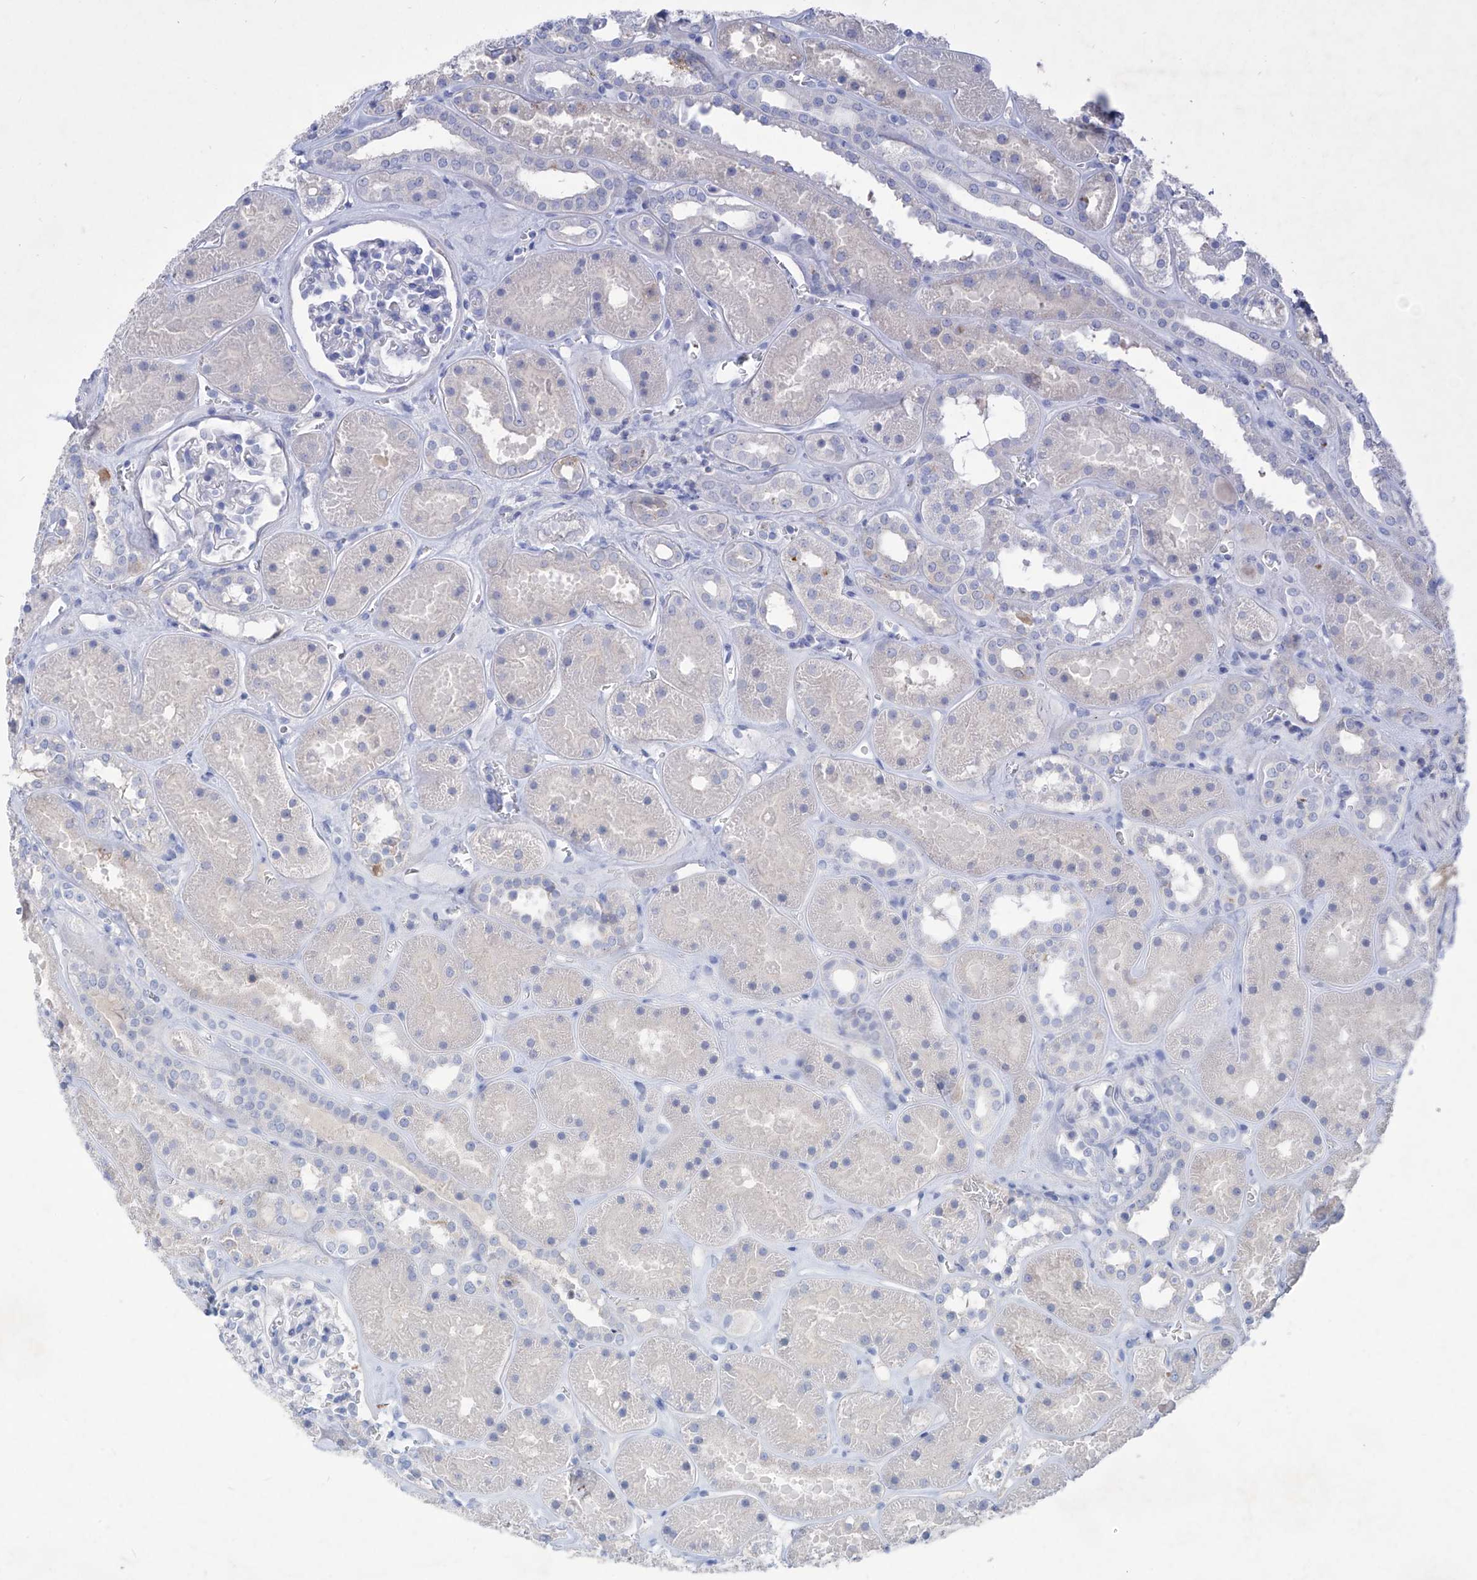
{"staining": {"intensity": "negative", "quantity": "none", "location": "none"}, "tissue": "kidney", "cell_type": "Cells in glomeruli", "image_type": "normal", "snomed": [{"axis": "morphology", "description": "Normal tissue, NOS"}, {"axis": "topography", "description": "Kidney"}], "caption": "This is a photomicrograph of IHC staining of normal kidney, which shows no positivity in cells in glomeruli.", "gene": "ASNS", "patient": {"sex": "female", "age": 41}}